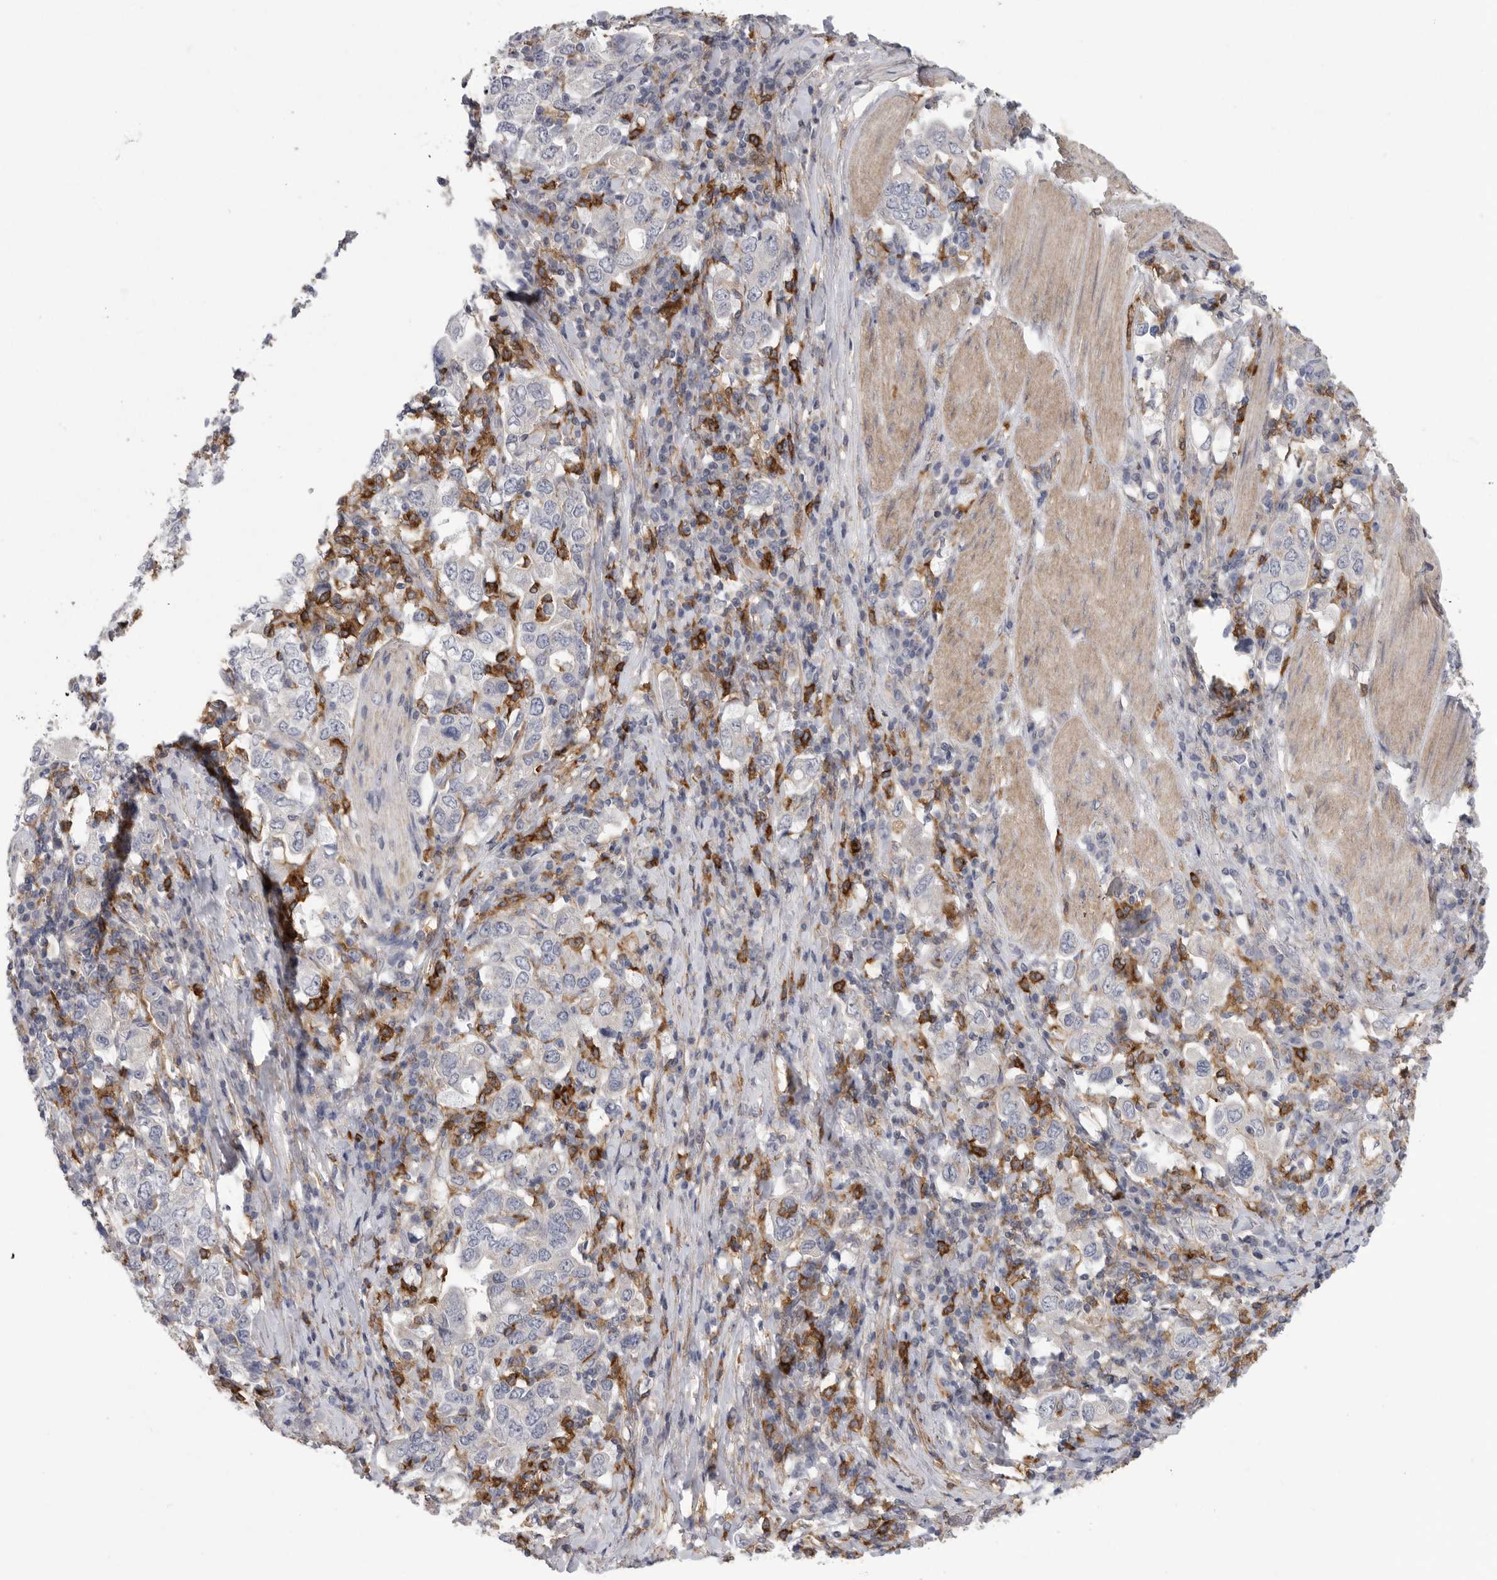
{"staining": {"intensity": "negative", "quantity": "none", "location": "none"}, "tissue": "stomach cancer", "cell_type": "Tumor cells", "image_type": "cancer", "snomed": [{"axis": "morphology", "description": "Adenocarcinoma, NOS"}, {"axis": "topography", "description": "Stomach, upper"}], "caption": "High magnification brightfield microscopy of stomach adenocarcinoma stained with DAB (3,3'-diaminobenzidine) (brown) and counterstained with hematoxylin (blue): tumor cells show no significant staining. (DAB IHC with hematoxylin counter stain).", "gene": "SIGLEC10", "patient": {"sex": "male", "age": 62}}